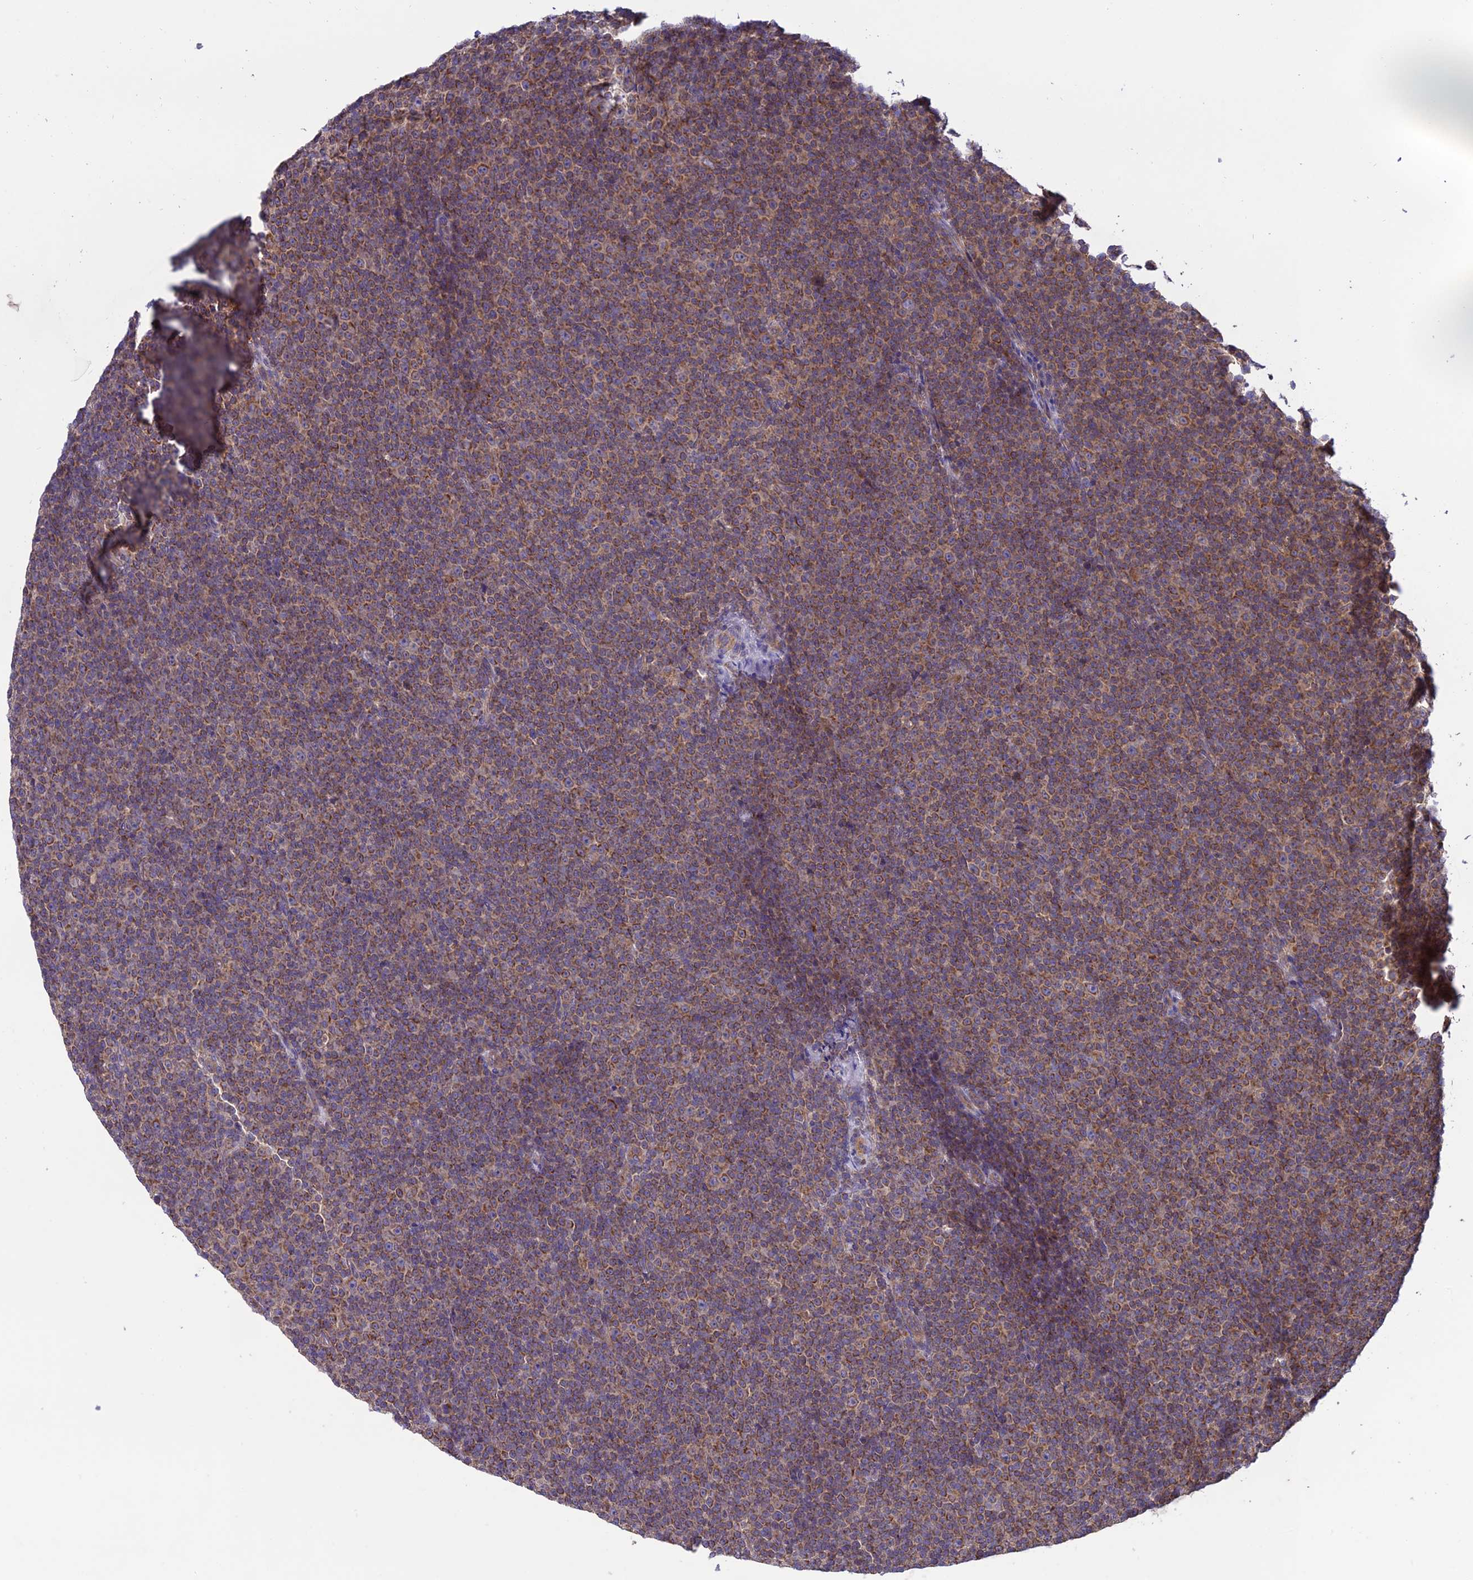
{"staining": {"intensity": "moderate", "quantity": ">75%", "location": "cytoplasmic/membranous"}, "tissue": "lymphoma", "cell_type": "Tumor cells", "image_type": "cancer", "snomed": [{"axis": "morphology", "description": "Malignant lymphoma, non-Hodgkin's type, Low grade"}, {"axis": "topography", "description": "Lymph node"}], "caption": "Malignant lymphoma, non-Hodgkin's type (low-grade) stained with DAB IHC demonstrates medium levels of moderate cytoplasmic/membranous staining in approximately >75% of tumor cells.", "gene": "NDUFAF1", "patient": {"sex": "female", "age": 67}}